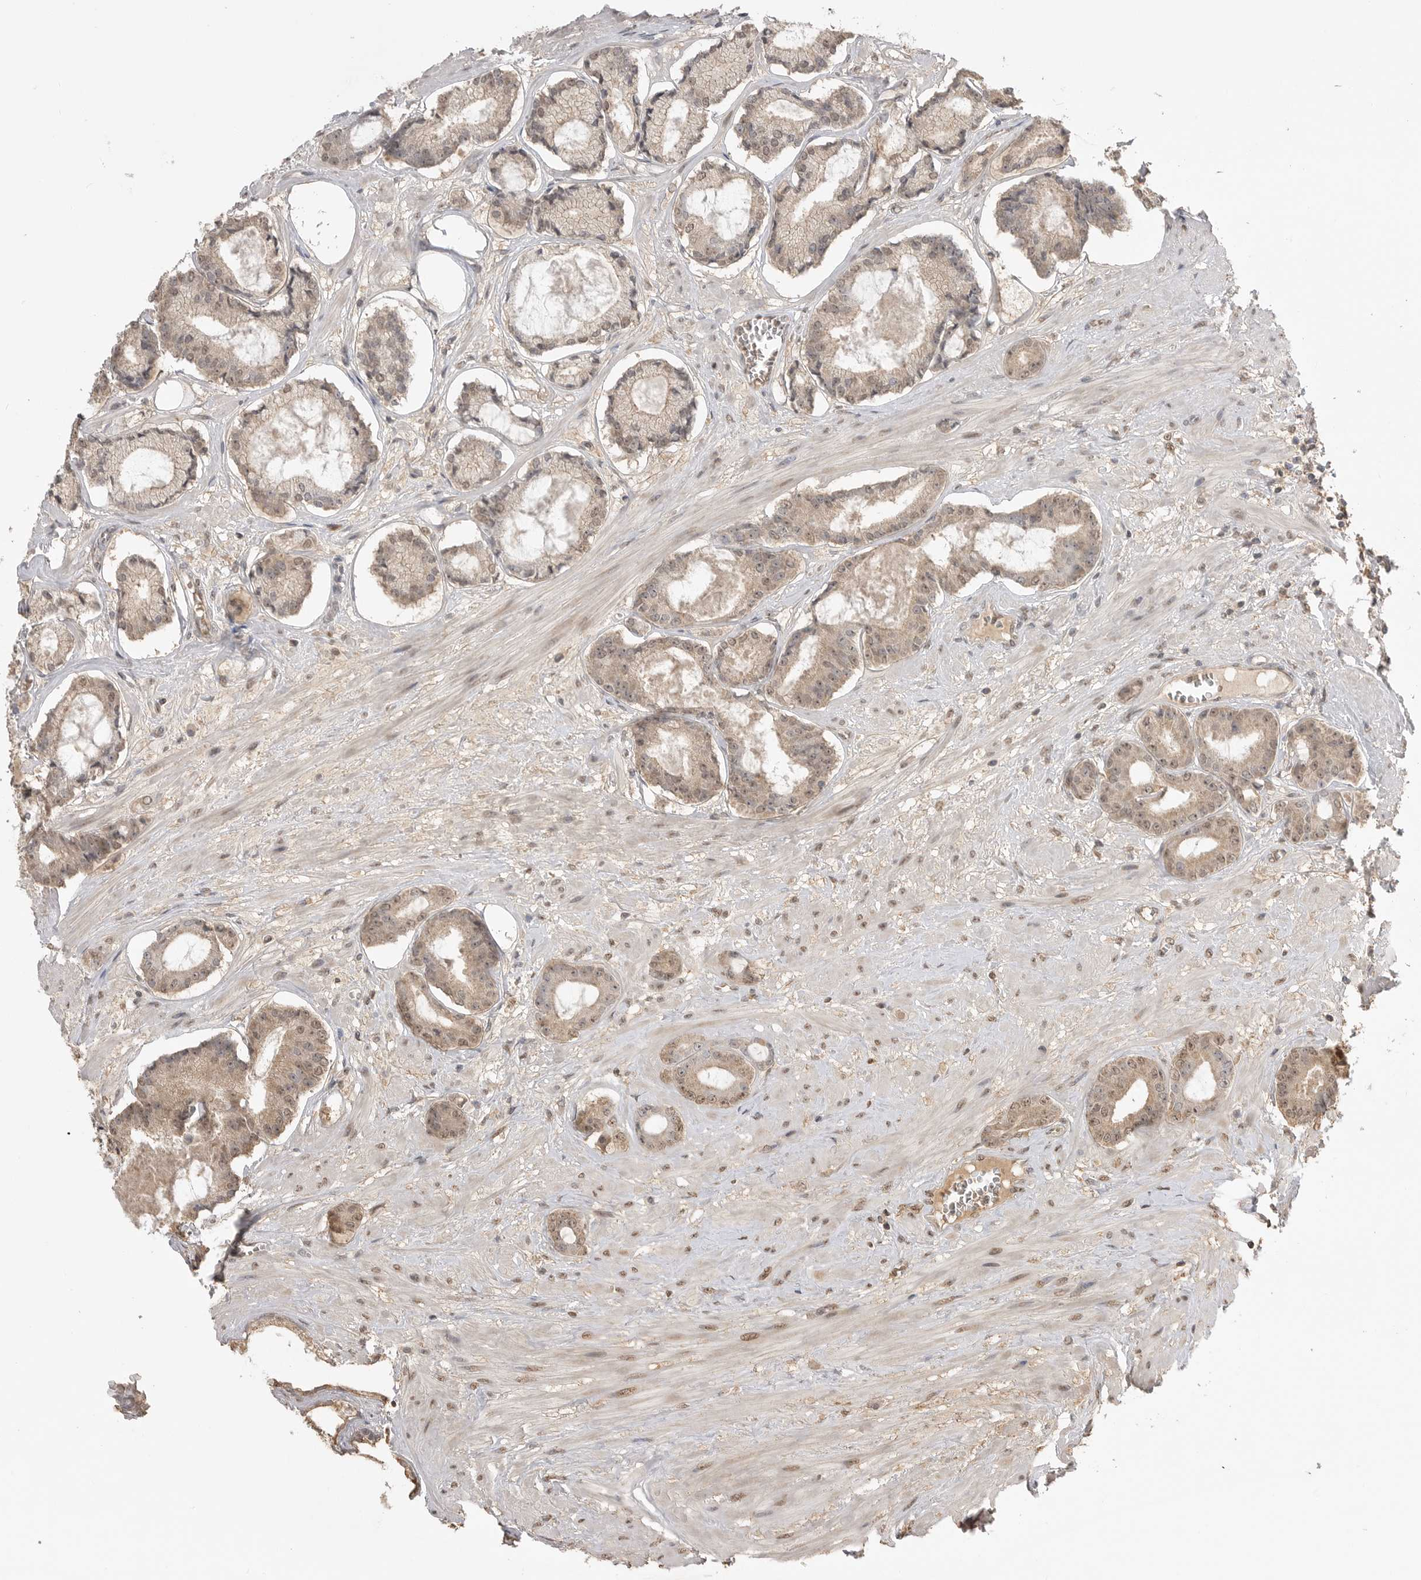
{"staining": {"intensity": "weak", "quantity": "25%-75%", "location": "cytoplasmic/membranous,nuclear"}, "tissue": "prostate cancer", "cell_type": "Tumor cells", "image_type": "cancer", "snomed": [{"axis": "morphology", "description": "Adenocarcinoma, Low grade"}, {"axis": "topography", "description": "Prostate"}], "caption": "There is low levels of weak cytoplasmic/membranous and nuclear expression in tumor cells of prostate cancer, as demonstrated by immunohistochemical staining (brown color).", "gene": "ASPSCR1", "patient": {"sex": "male", "age": 60}}